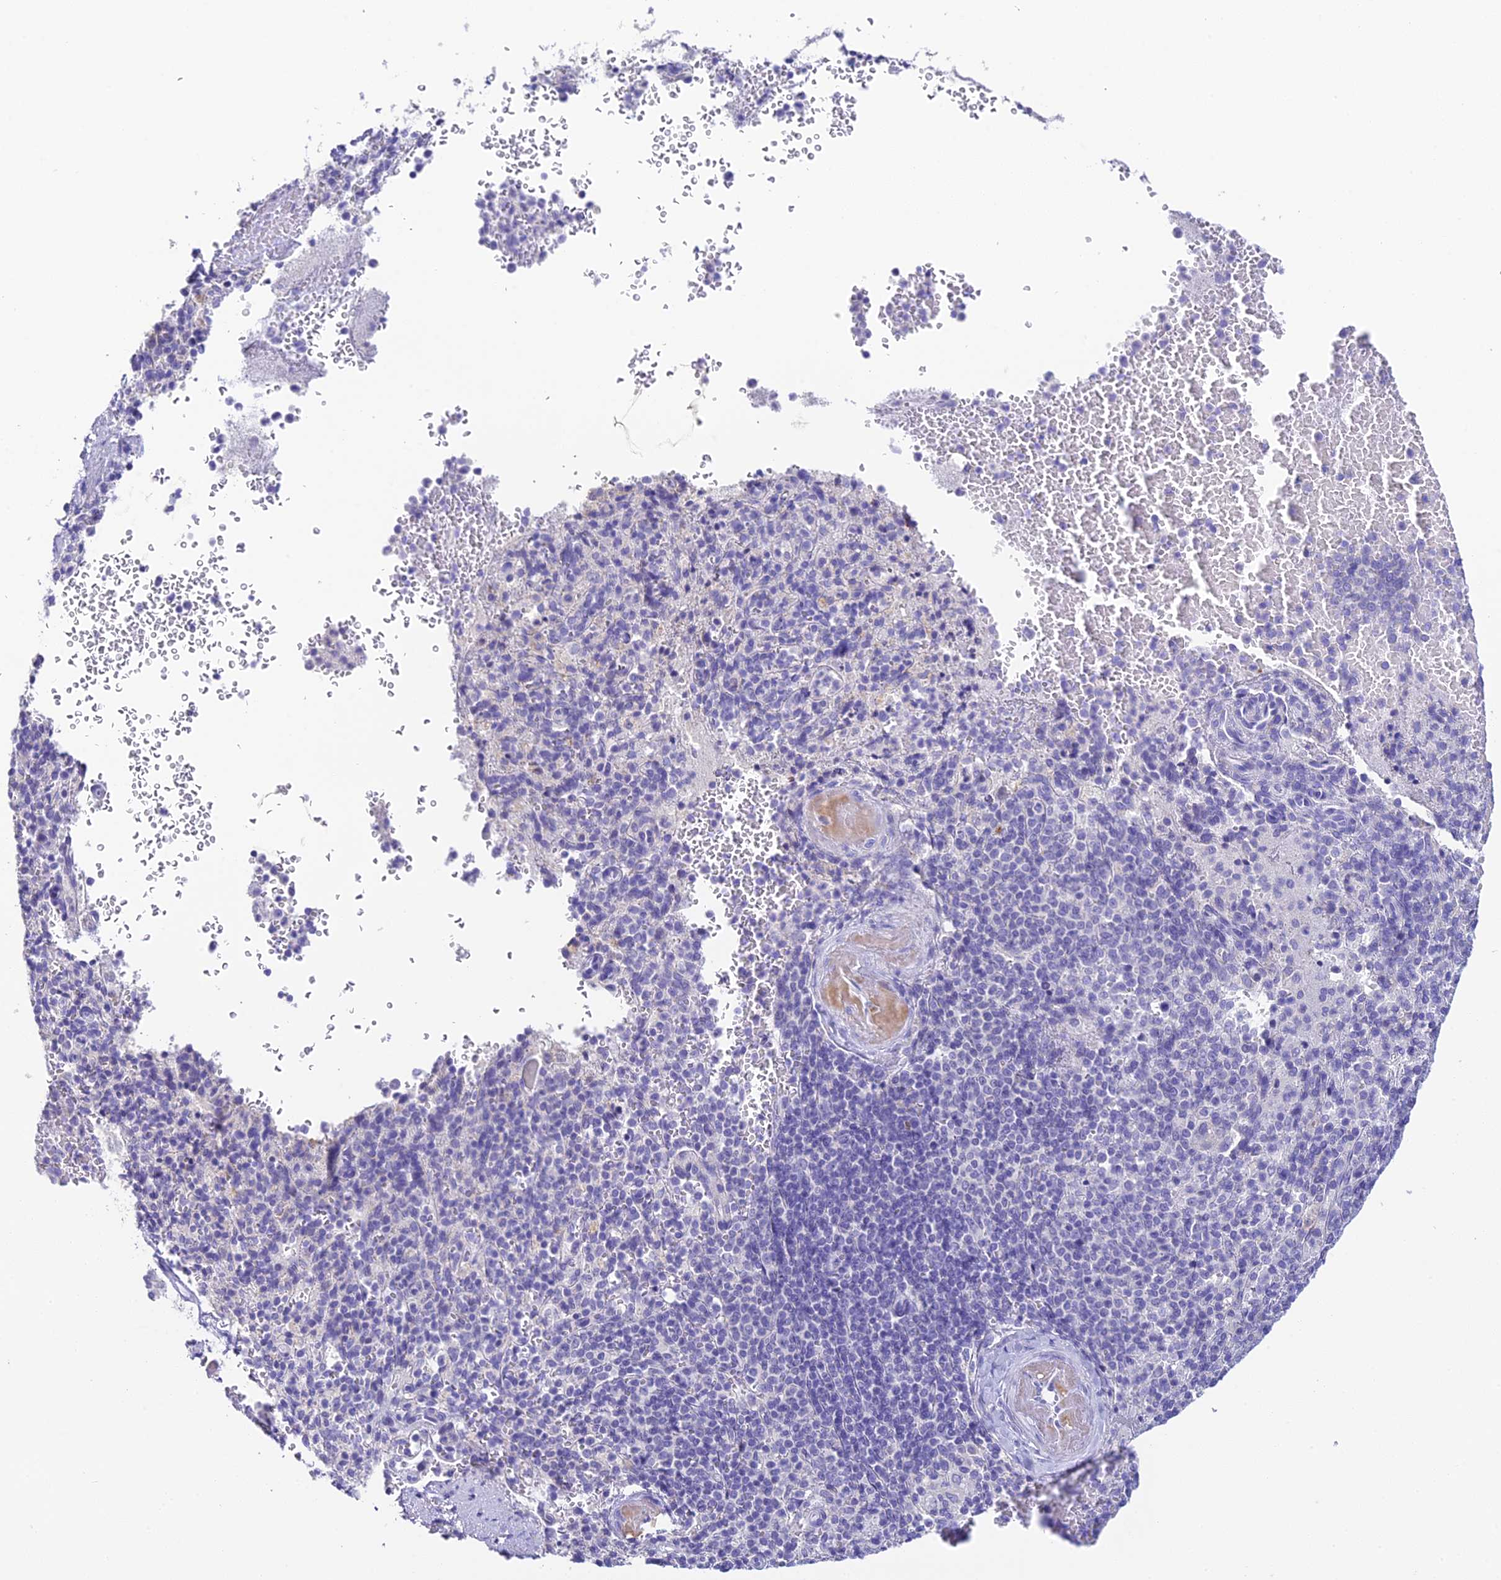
{"staining": {"intensity": "negative", "quantity": "none", "location": "none"}, "tissue": "spleen", "cell_type": "Cells in red pulp", "image_type": "normal", "snomed": [{"axis": "morphology", "description": "Normal tissue, NOS"}, {"axis": "topography", "description": "Spleen"}], "caption": "A photomicrograph of spleen stained for a protein demonstrates no brown staining in cells in red pulp.", "gene": "C12orf29", "patient": {"sex": "female", "age": 74}}